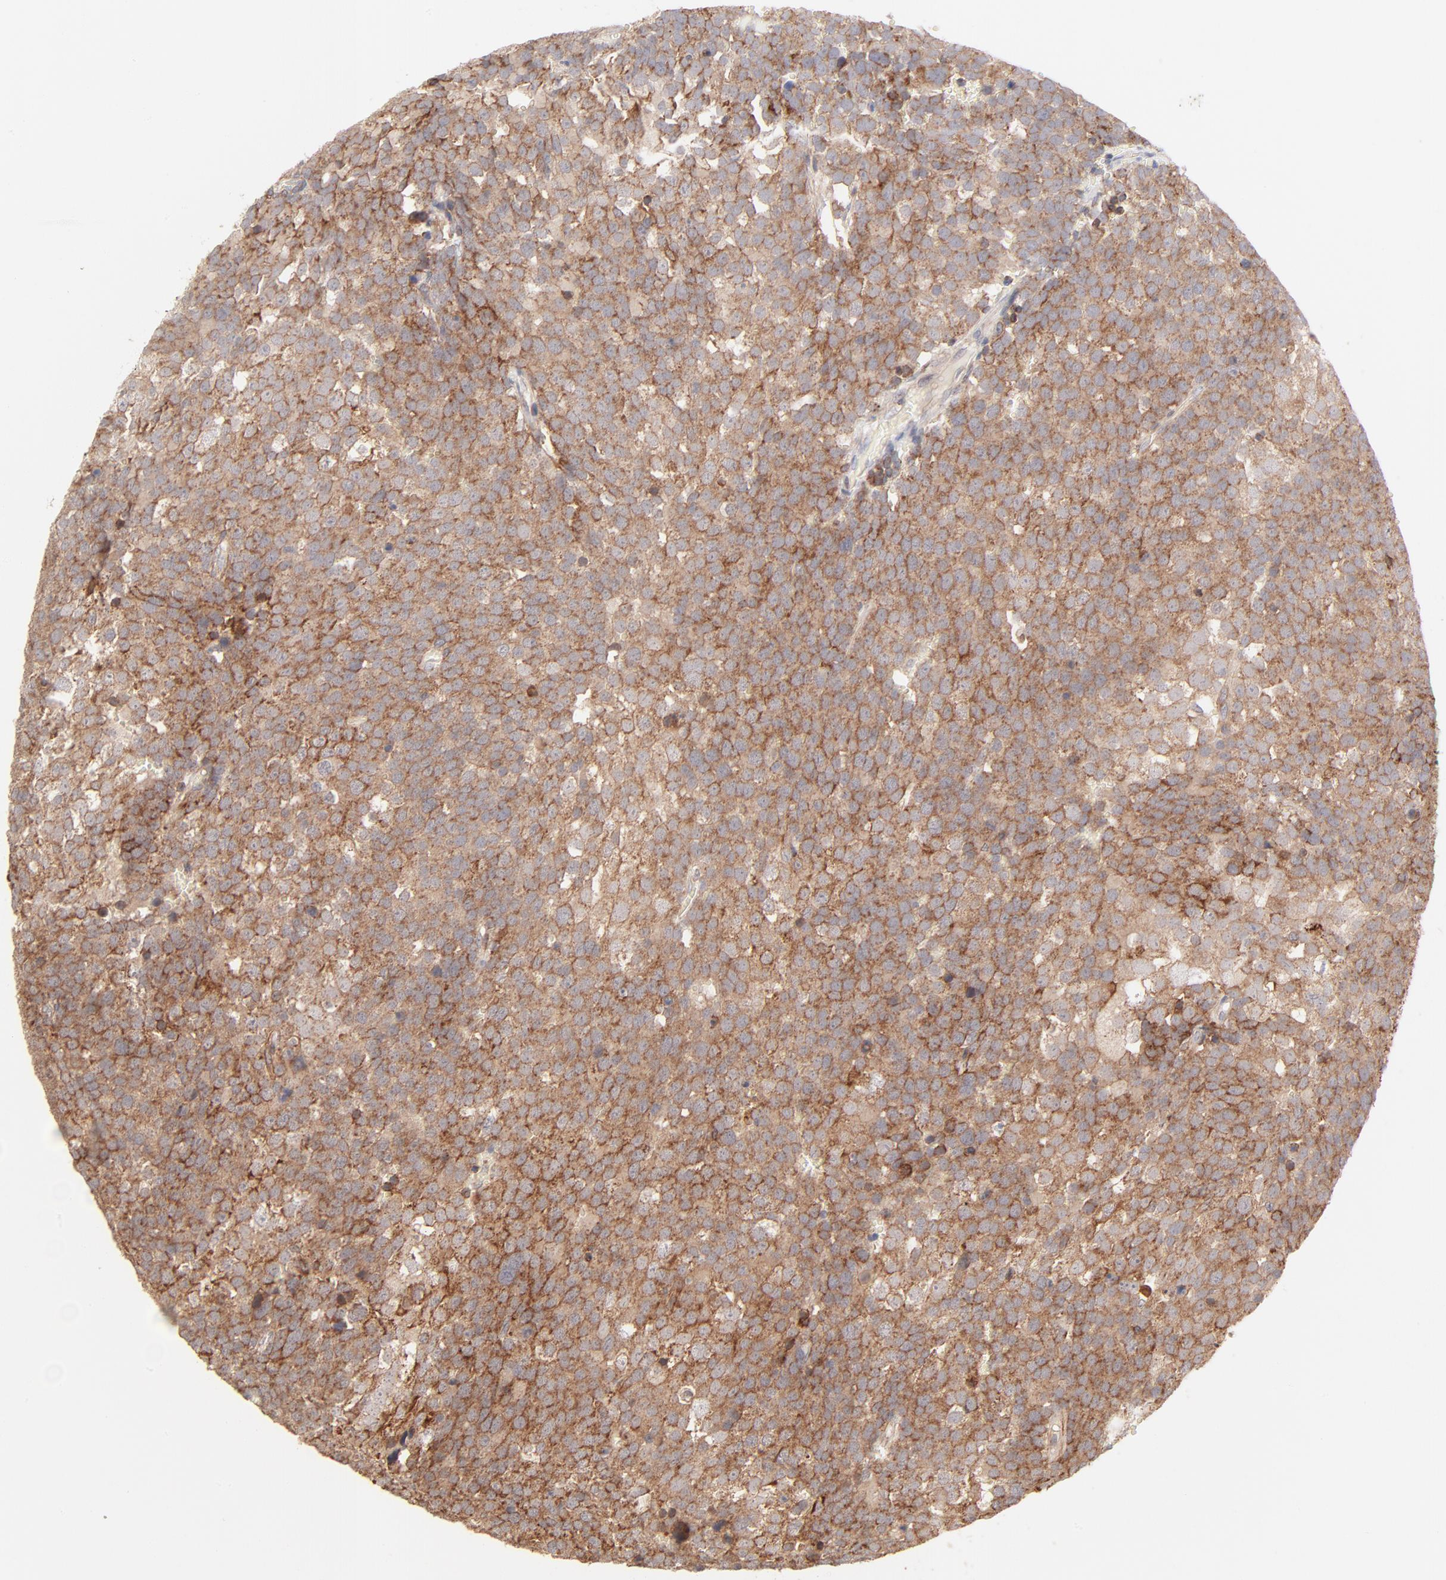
{"staining": {"intensity": "strong", "quantity": ">75%", "location": "cytoplasmic/membranous"}, "tissue": "testis cancer", "cell_type": "Tumor cells", "image_type": "cancer", "snomed": [{"axis": "morphology", "description": "Seminoma, NOS"}, {"axis": "topography", "description": "Testis"}], "caption": "This is a micrograph of IHC staining of testis cancer (seminoma), which shows strong staining in the cytoplasmic/membranous of tumor cells.", "gene": "CSPG4", "patient": {"sex": "male", "age": 71}}